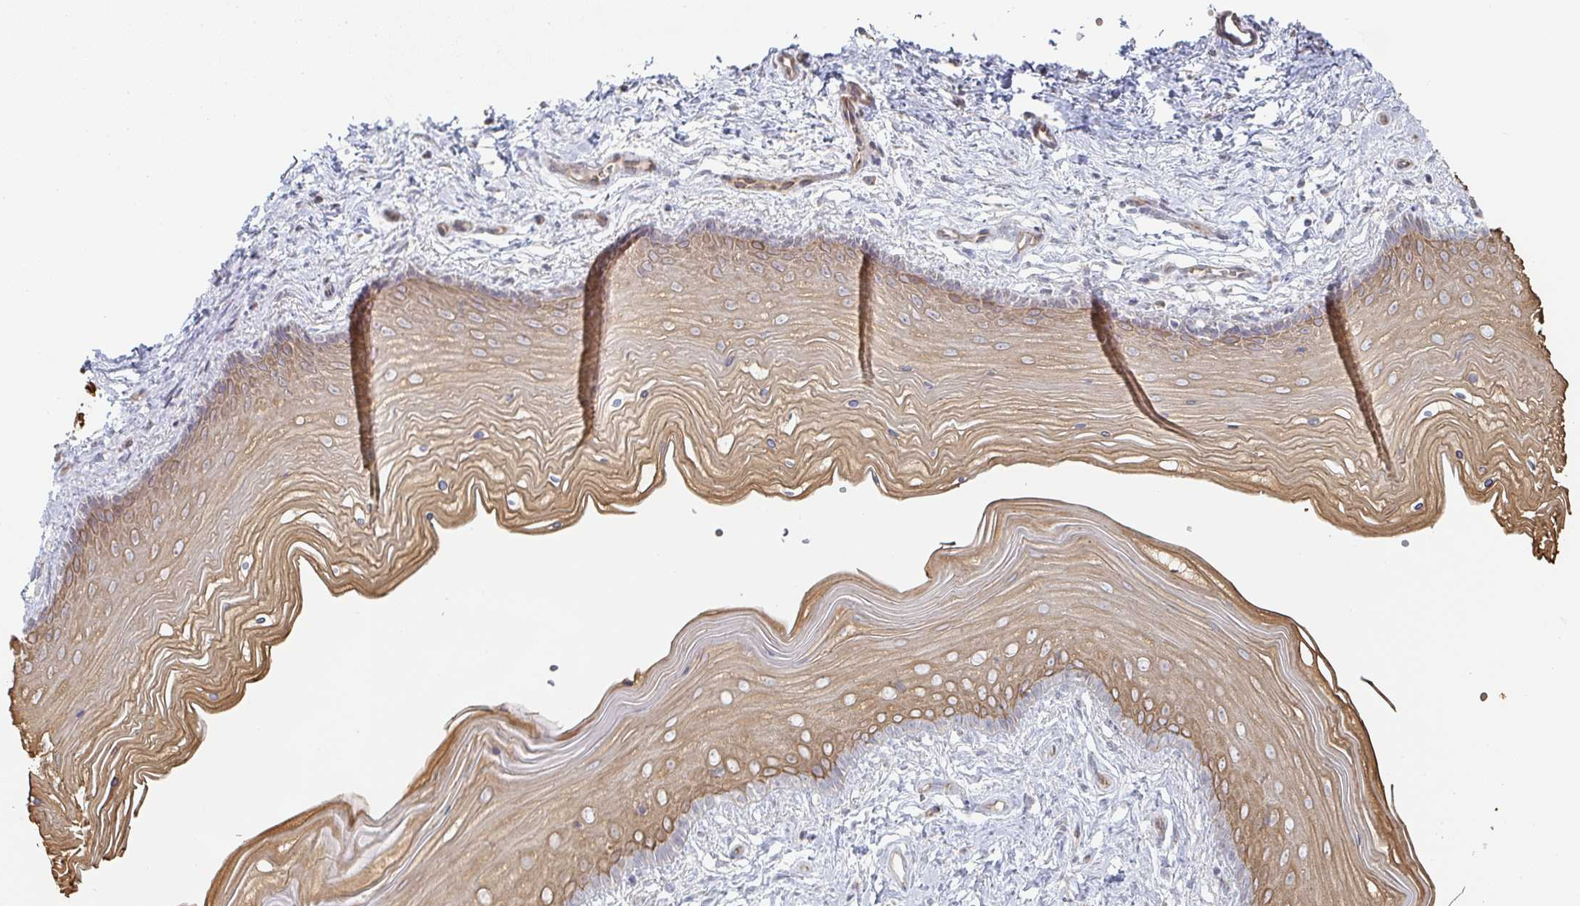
{"staining": {"intensity": "strong", "quantity": ">75%", "location": "cytoplasmic/membranous"}, "tissue": "vagina", "cell_type": "Squamous epithelial cells", "image_type": "normal", "snomed": [{"axis": "morphology", "description": "Normal tissue, NOS"}, {"axis": "topography", "description": "Vagina"}], "caption": "High-power microscopy captured an immunohistochemistry (IHC) image of benign vagina, revealing strong cytoplasmic/membranous staining in approximately >75% of squamous epithelial cells.", "gene": "ZNF526", "patient": {"sex": "female", "age": 38}}